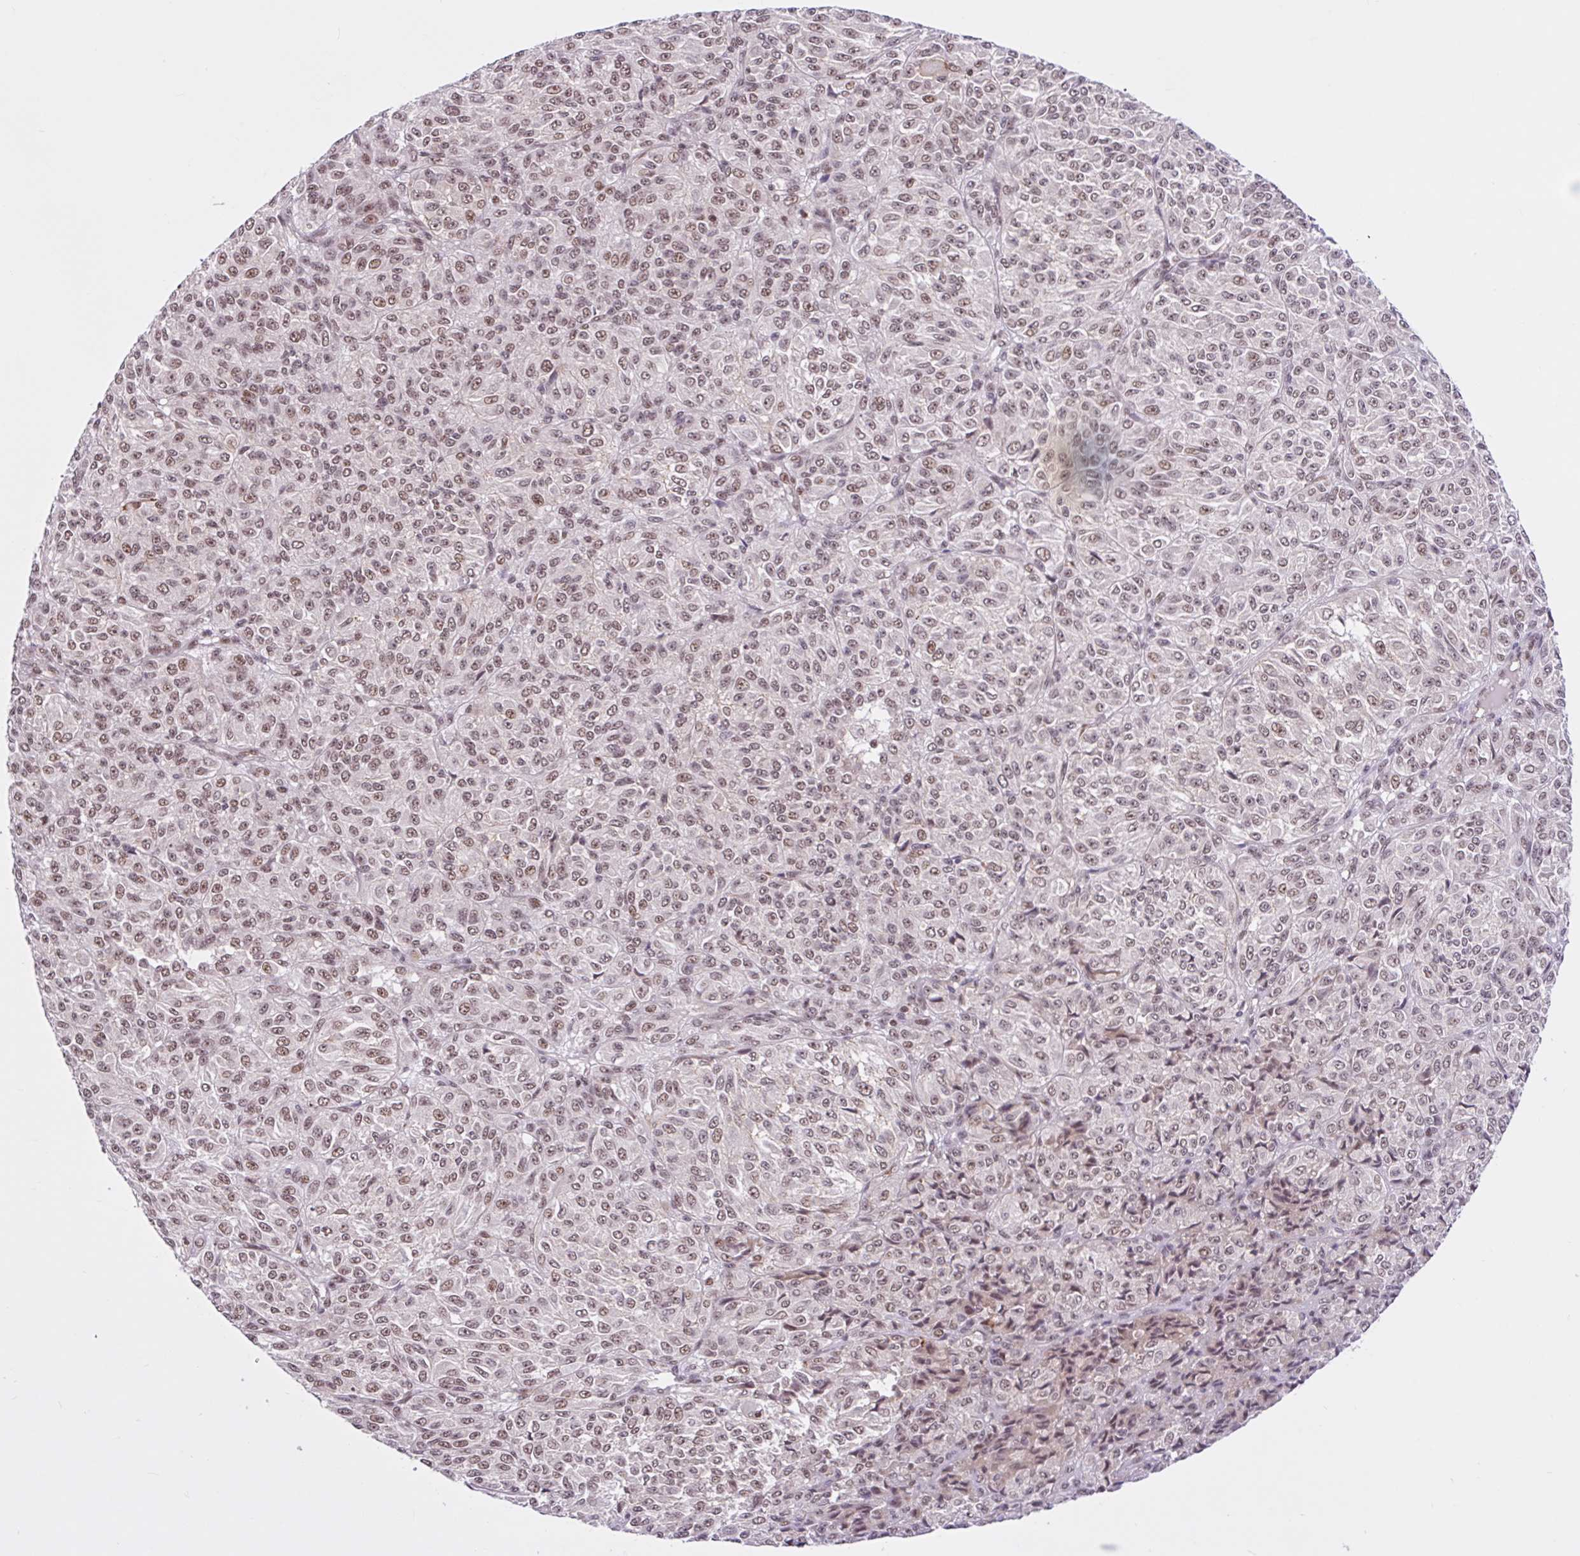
{"staining": {"intensity": "weak", "quantity": ">75%", "location": "nuclear"}, "tissue": "melanoma", "cell_type": "Tumor cells", "image_type": "cancer", "snomed": [{"axis": "morphology", "description": "Malignant melanoma, Metastatic site"}, {"axis": "topography", "description": "Brain"}], "caption": "Immunohistochemical staining of human malignant melanoma (metastatic site) exhibits low levels of weak nuclear protein positivity in approximately >75% of tumor cells. (IHC, brightfield microscopy, high magnification).", "gene": "CCDC12", "patient": {"sex": "female", "age": 56}}